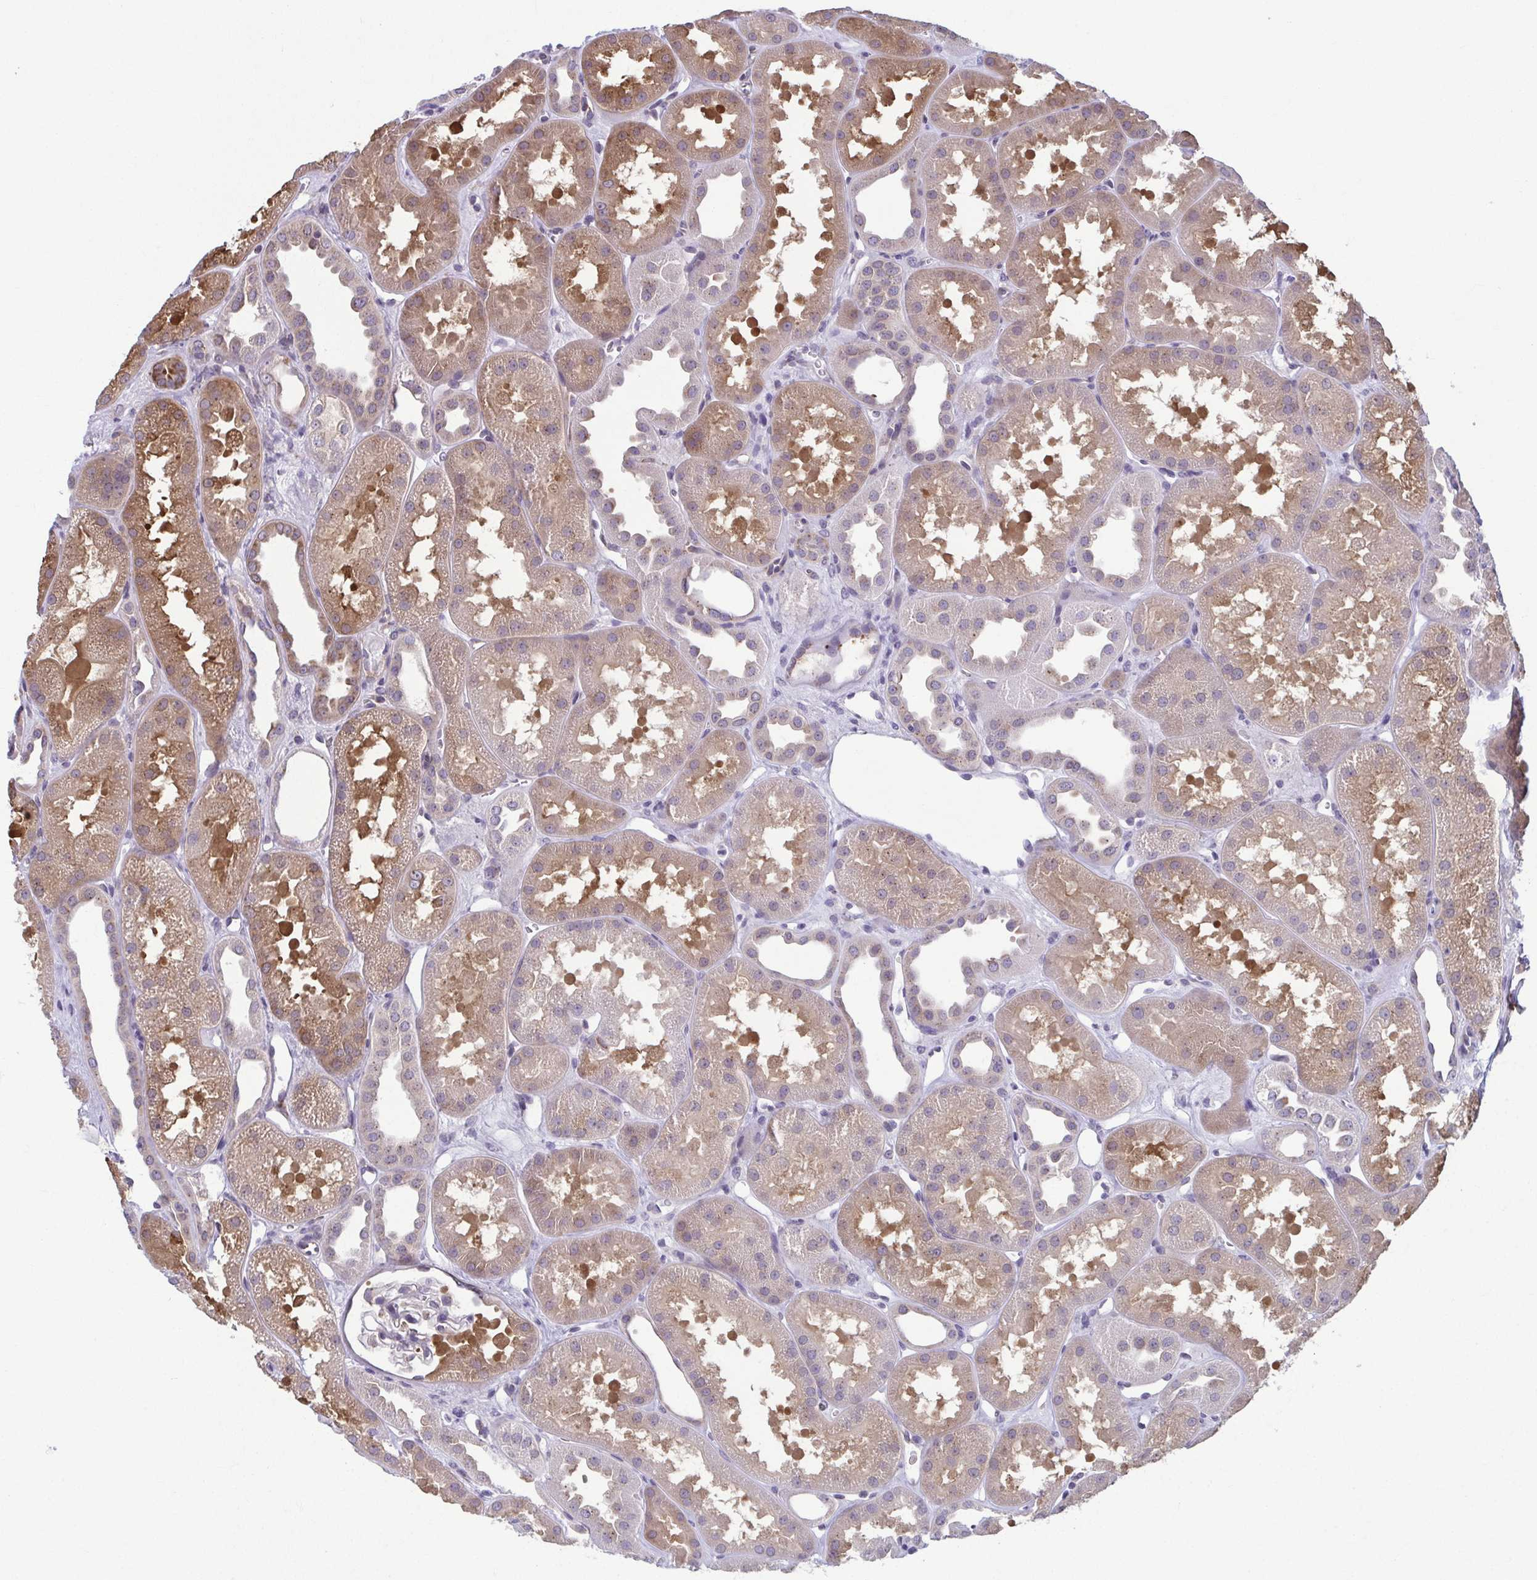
{"staining": {"intensity": "negative", "quantity": "none", "location": "none"}, "tissue": "kidney", "cell_type": "Cells in glomeruli", "image_type": "normal", "snomed": [{"axis": "morphology", "description": "Normal tissue, NOS"}, {"axis": "topography", "description": "Kidney"}], "caption": "A histopathology image of human kidney is negative for staining in cells in glomeruli. The staining was performed using DAB (3,3'-diaminobenzidine) to visualize the protein expression in brown, while the nuclei were stained in blue with hematoxylin (Magnification: 20x).", "gene": "TMEM108", "patient": {"sex": "male", "age": 61}}